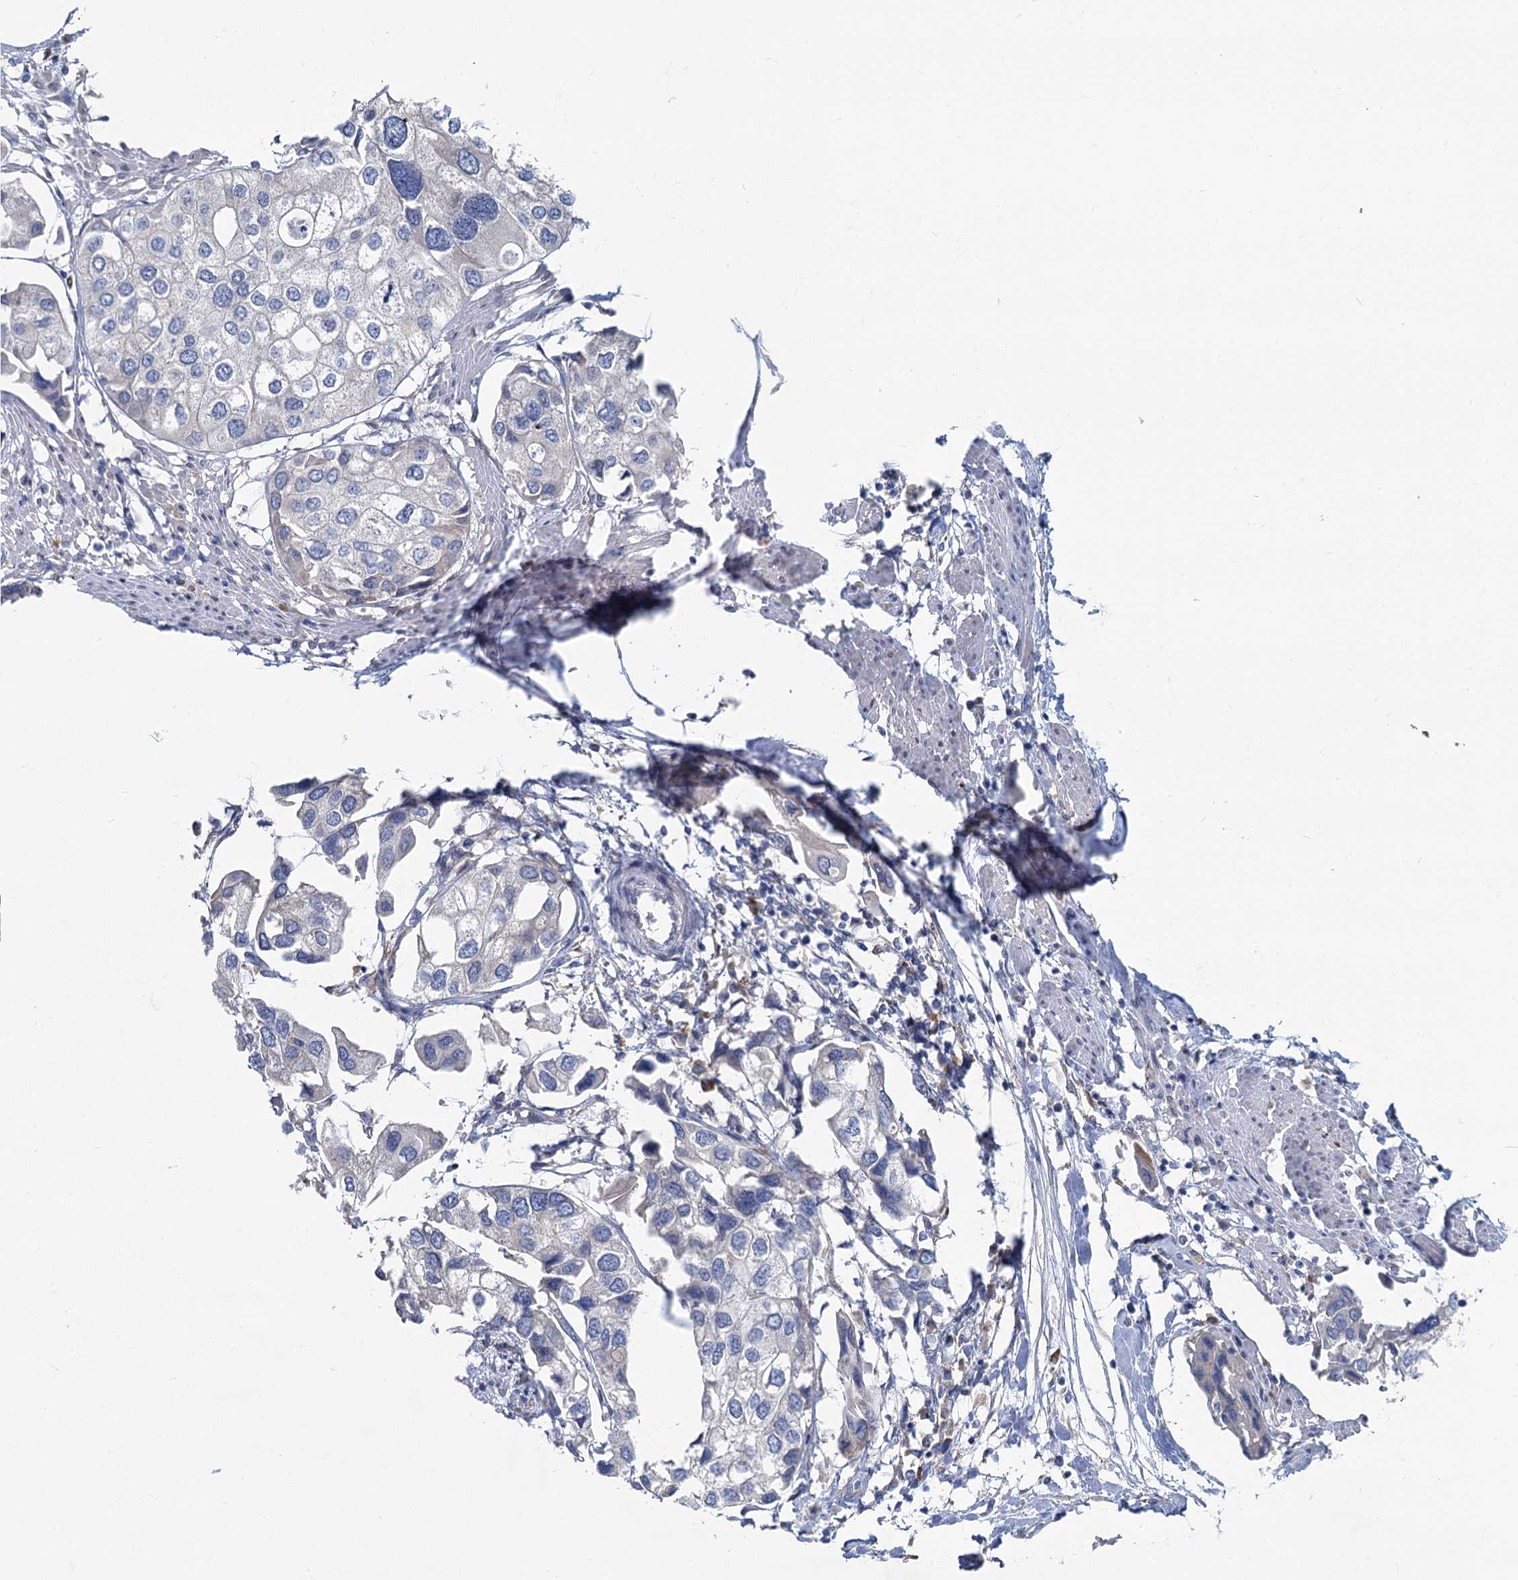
{"staining": {"intensity": "negative", "quantity": "none", "location": "none"}, "tissue": "urothelial cancer", "cell_type": "Tumor cells", "image_type": "cancer", "snomed": [{"axis": "morphology", "description": "Urothelial carcinoma, High grade"}, {"axis": "topography", "description": "Urinary bladder"}], "caption": "Urothelial carcinoma (high-grade) was stained to show a protein in brown. There is no significant positivity in tumor cells. The staining is performed using DAB brown chromogen with nuclei counter-stained in using hematoxylin.", "gene": "PRSS35", "patient": {"sex": "male", "age": 64}}